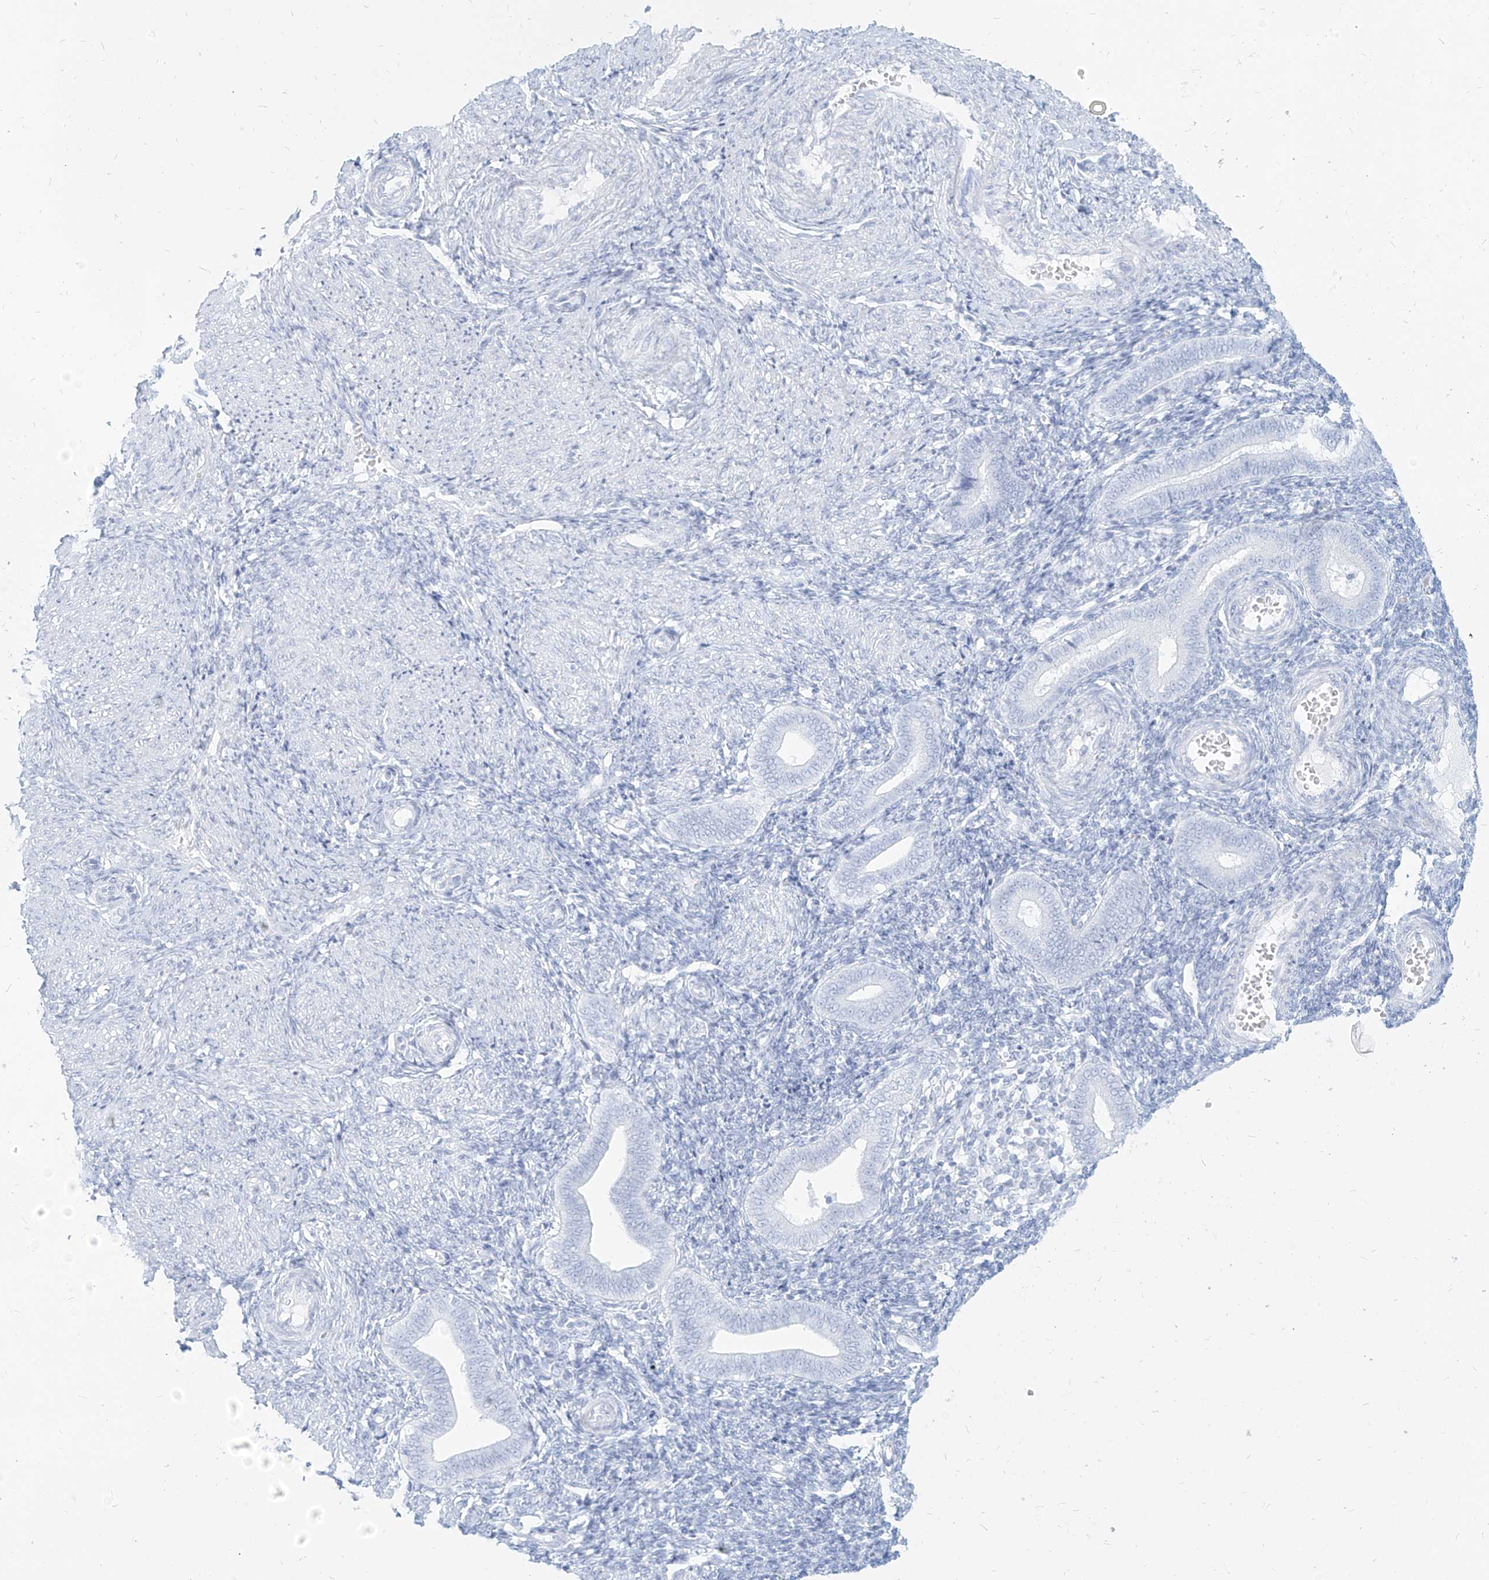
{"staining": {"intensity": "negative", "quantity": "none", "location": "none"}, "tissue": "endometrium", "cell_type": "Cells in endometrial stroma", "image_type": "normal", "snomed": [{"axis": "morphology", "description": "Normal tissue, NOS"}, {"axis": "topography", "description": "Uterus"}, {"axis": "topography", "description": "Endometrium"}], "caption": "There is no significant positivity in cells in endometrial stroma of endometrium. (DAB immunohistochemistry with hematoxylin counter stain).", "gene": "ITPKB", "patient": {"sex": "female", "age": 33}}